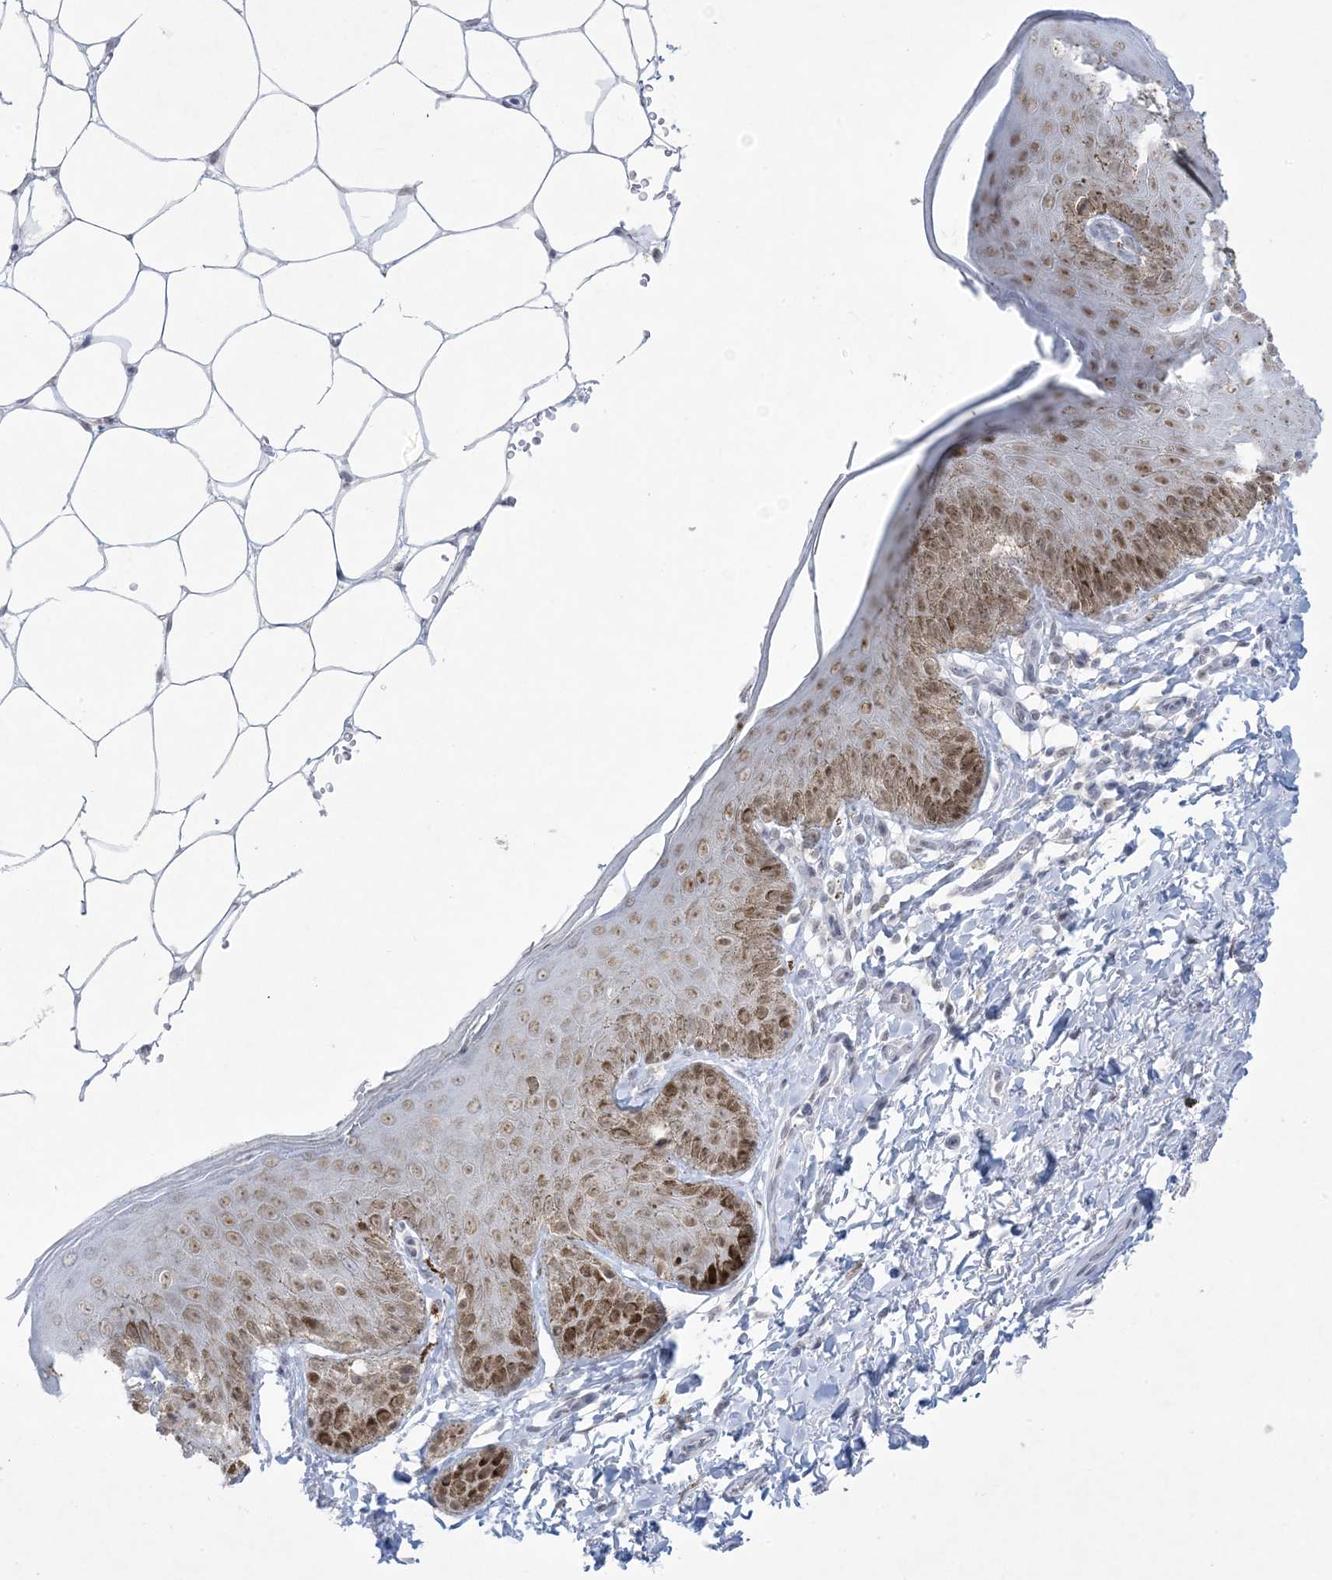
{"staining": {"intensity": "moderate", "quantity": ">75%", "location": "cytoplasmic/membranous,nuclear"}, "tissue": "skin", "cell_type": "Epidermal cells", "image_type": "normal", "snomed": [{"axis": "morphology", "description": "Normal tissue, NOS"}, {"axis": "topography", "description": "Anal"}], "caption": "Immunohistochemistry (IHC) staining of normal skin, which exhibits medium levels of moderate cytoplasmic/membranous,nuclear positivity in approximately >75% of epidermal cells indicating moderate cytoplasmic/membranous,nuclear protein staining. The staining was performed using DAB (brown) for protein detection and nuclei were counterstained in hematoxylin (blue).", "gene": "HOMEZ", "patient": {"sex": "male", "age": 44}}